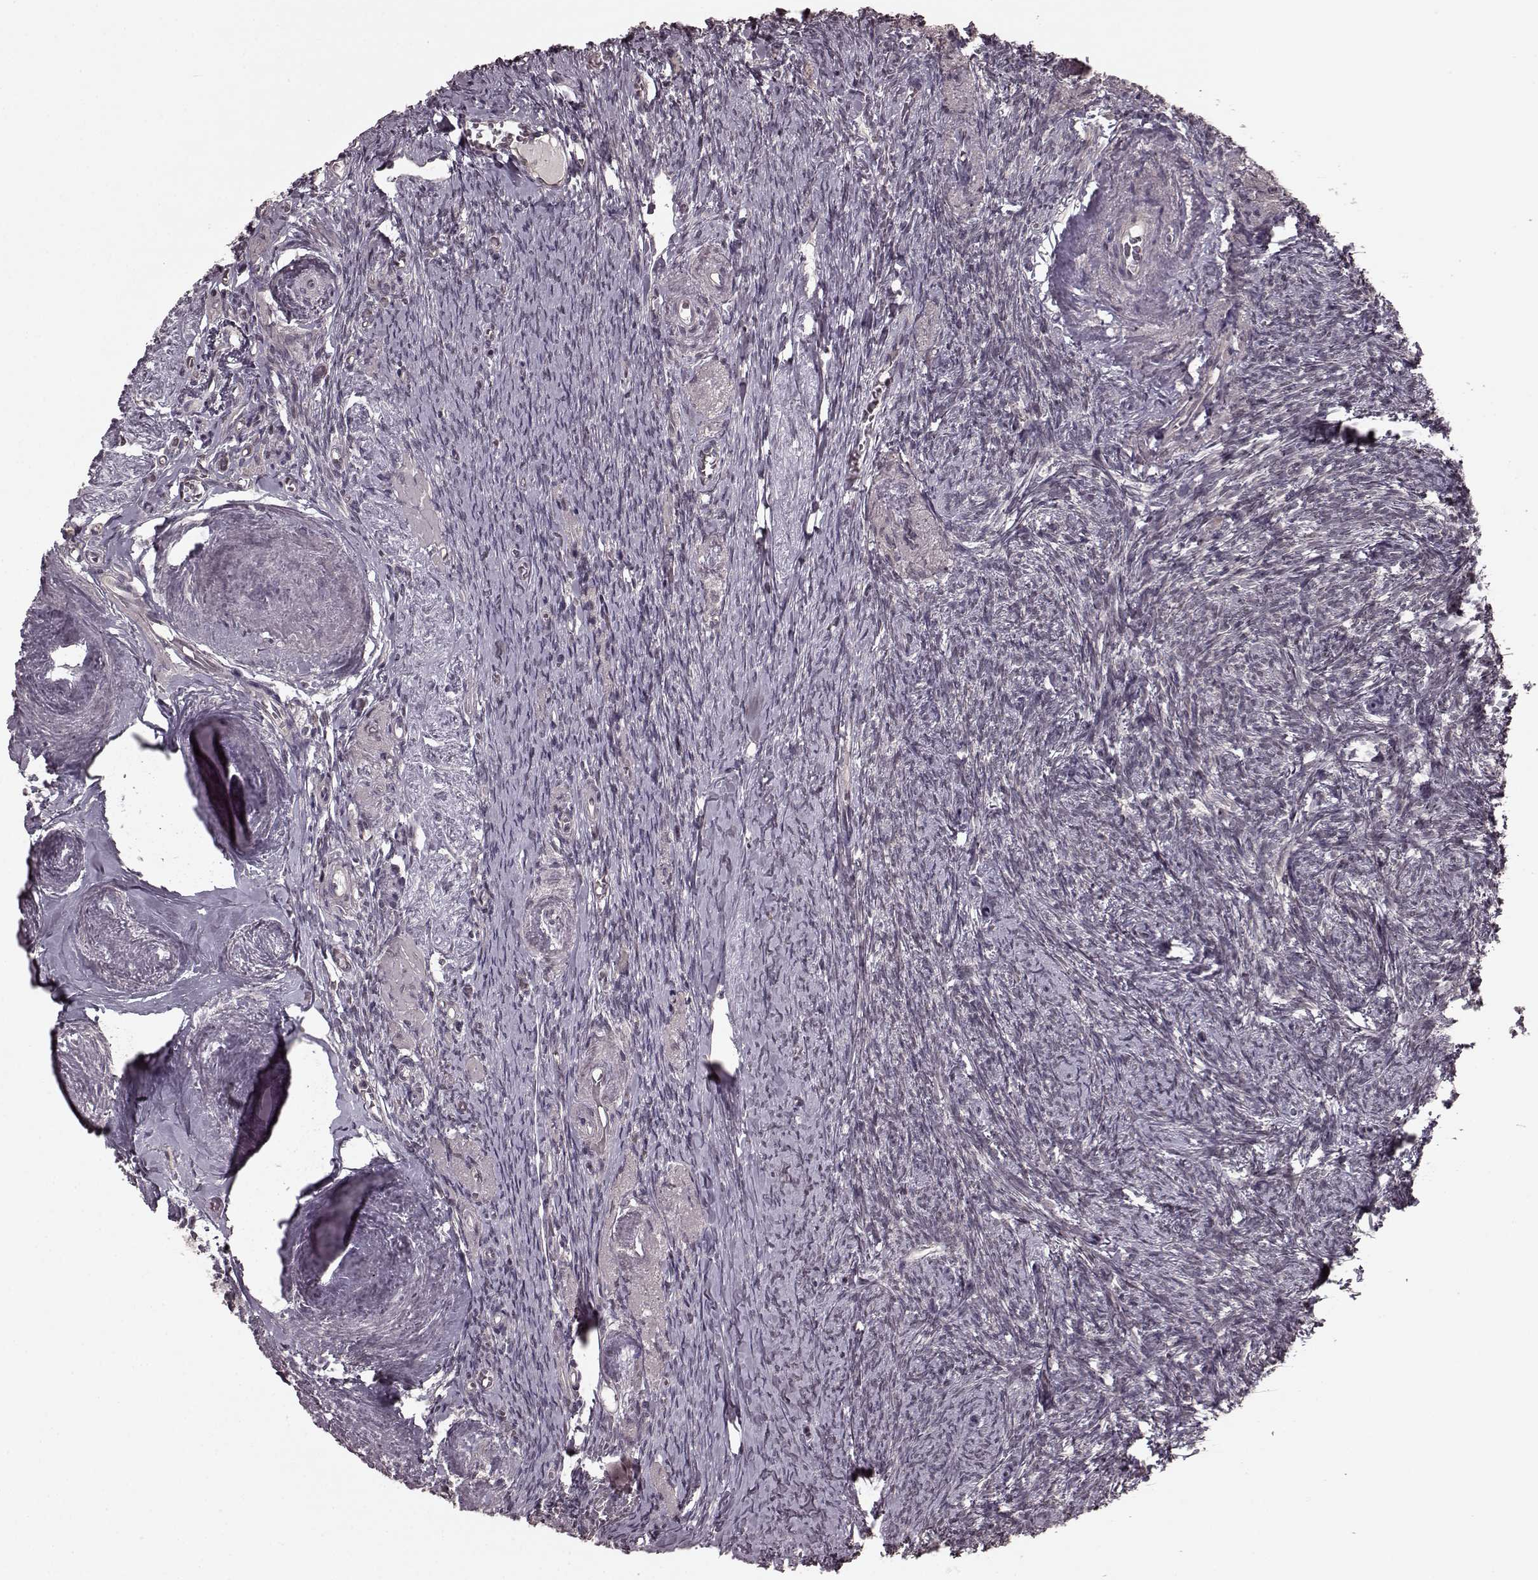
{"staining": {"intensity": "negative", "quantity": "none", "location": "none"}, "tissue": "ovary", "cell_type": "Ovarian stroma cells", "image_type": "normal", "snomed": [{"axis": "morphology", "description": "Normal tissue, NOS"}, {"axis": "topography", "description": "Ovary"}], "caption": "Immunohistochemistry (IHC) micrograph of normal ovary stained for a protein (brown), which displays no staining in ovarian stroma cells. (DAB (3,3'-diaminobenzidine) immunohistochemistry, high magnification).", "gene": "PLCB4", "patient": {"sex": "female", "age": 72}}